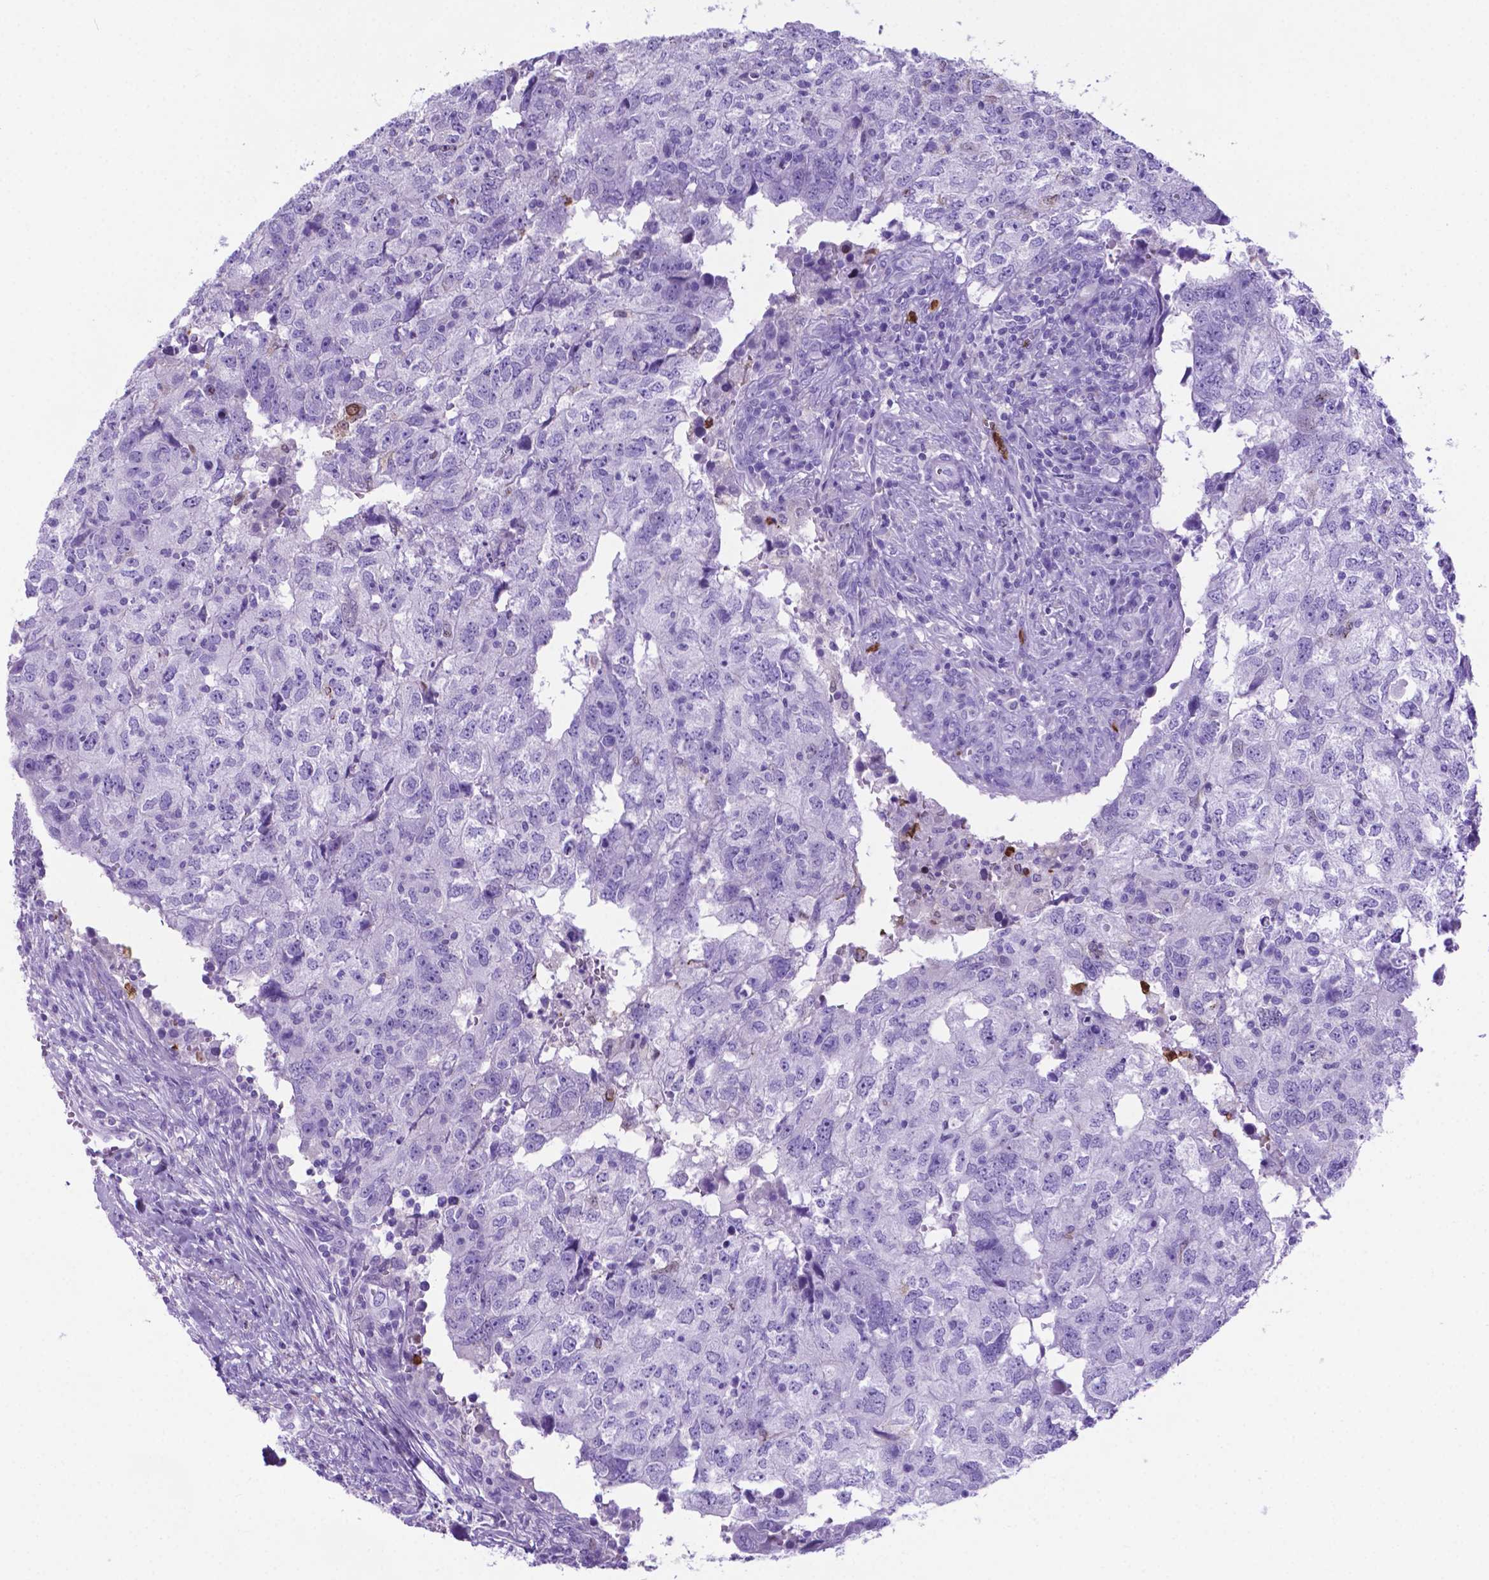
{"staining": {"intensity": "negative", "quantity": "none", "location": "none"}, "tissue": "breast cancer", "cell_type": "Tumor cells", "image_type": "cancer", "snomed": [{"axis": "morphology", "description": "Duct carcinoma"}, {"axis": "topography", "description": "Breast"}], "caption": "The immunohistochemistry photomicrograph has no significant positivity in tumor cells of breast cancer tissue. Brightfield microscopy of immunohistochemistry (IHC) stained with DAB (3,3'-diaminobenzidine) (brown) and hematoxylin (blue), captured at high magnification.", "gene": "LZTR1", "patient": {"sex": "female", "age": 30}}